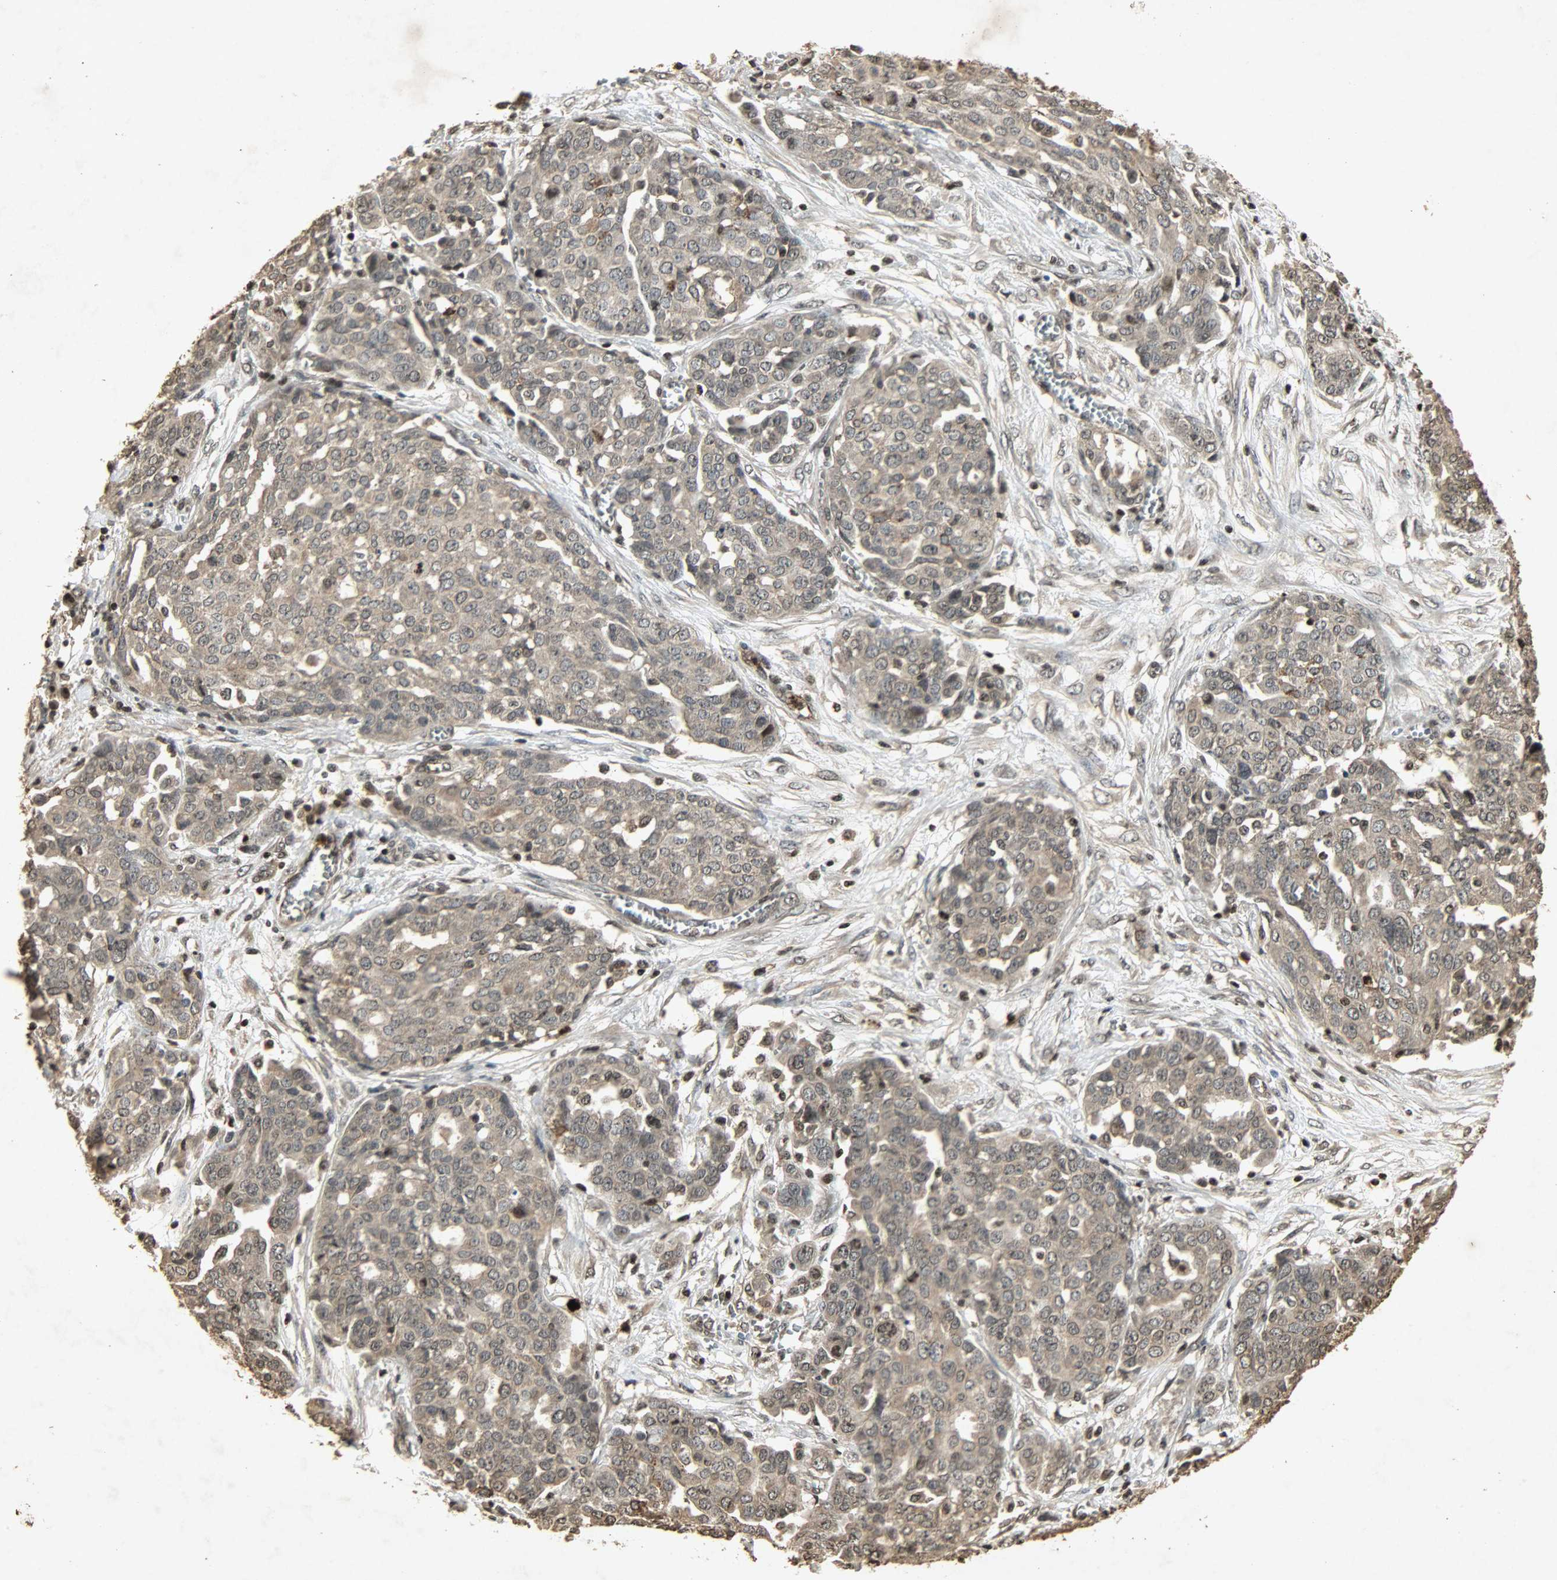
{"staining": {"intensity": "weak", "quantity": ">75%", "location": "cytoplasmic/membranous,nuclear"}, "tissue": "ovarian cancer", "cell_type": "Tumor cells", "image_type": "cancer", "snomed": [{"axis": "morphology", "description": "Cystadenocarcinoma, serous, NOS"}, {"axis": "topography", "description": "Soft tissue"}, {"axis": "topography", "description": "Ovary"}], "caption": "A high-resolution image shows immunohistochemistry staining of ovarian cancer, which displays weak cytoplasmic/membranous and nuclear positivity in about >75% of tumor cells.", "gene": "PPP3R1", "patient": {"sex": "female", "age": 57}}